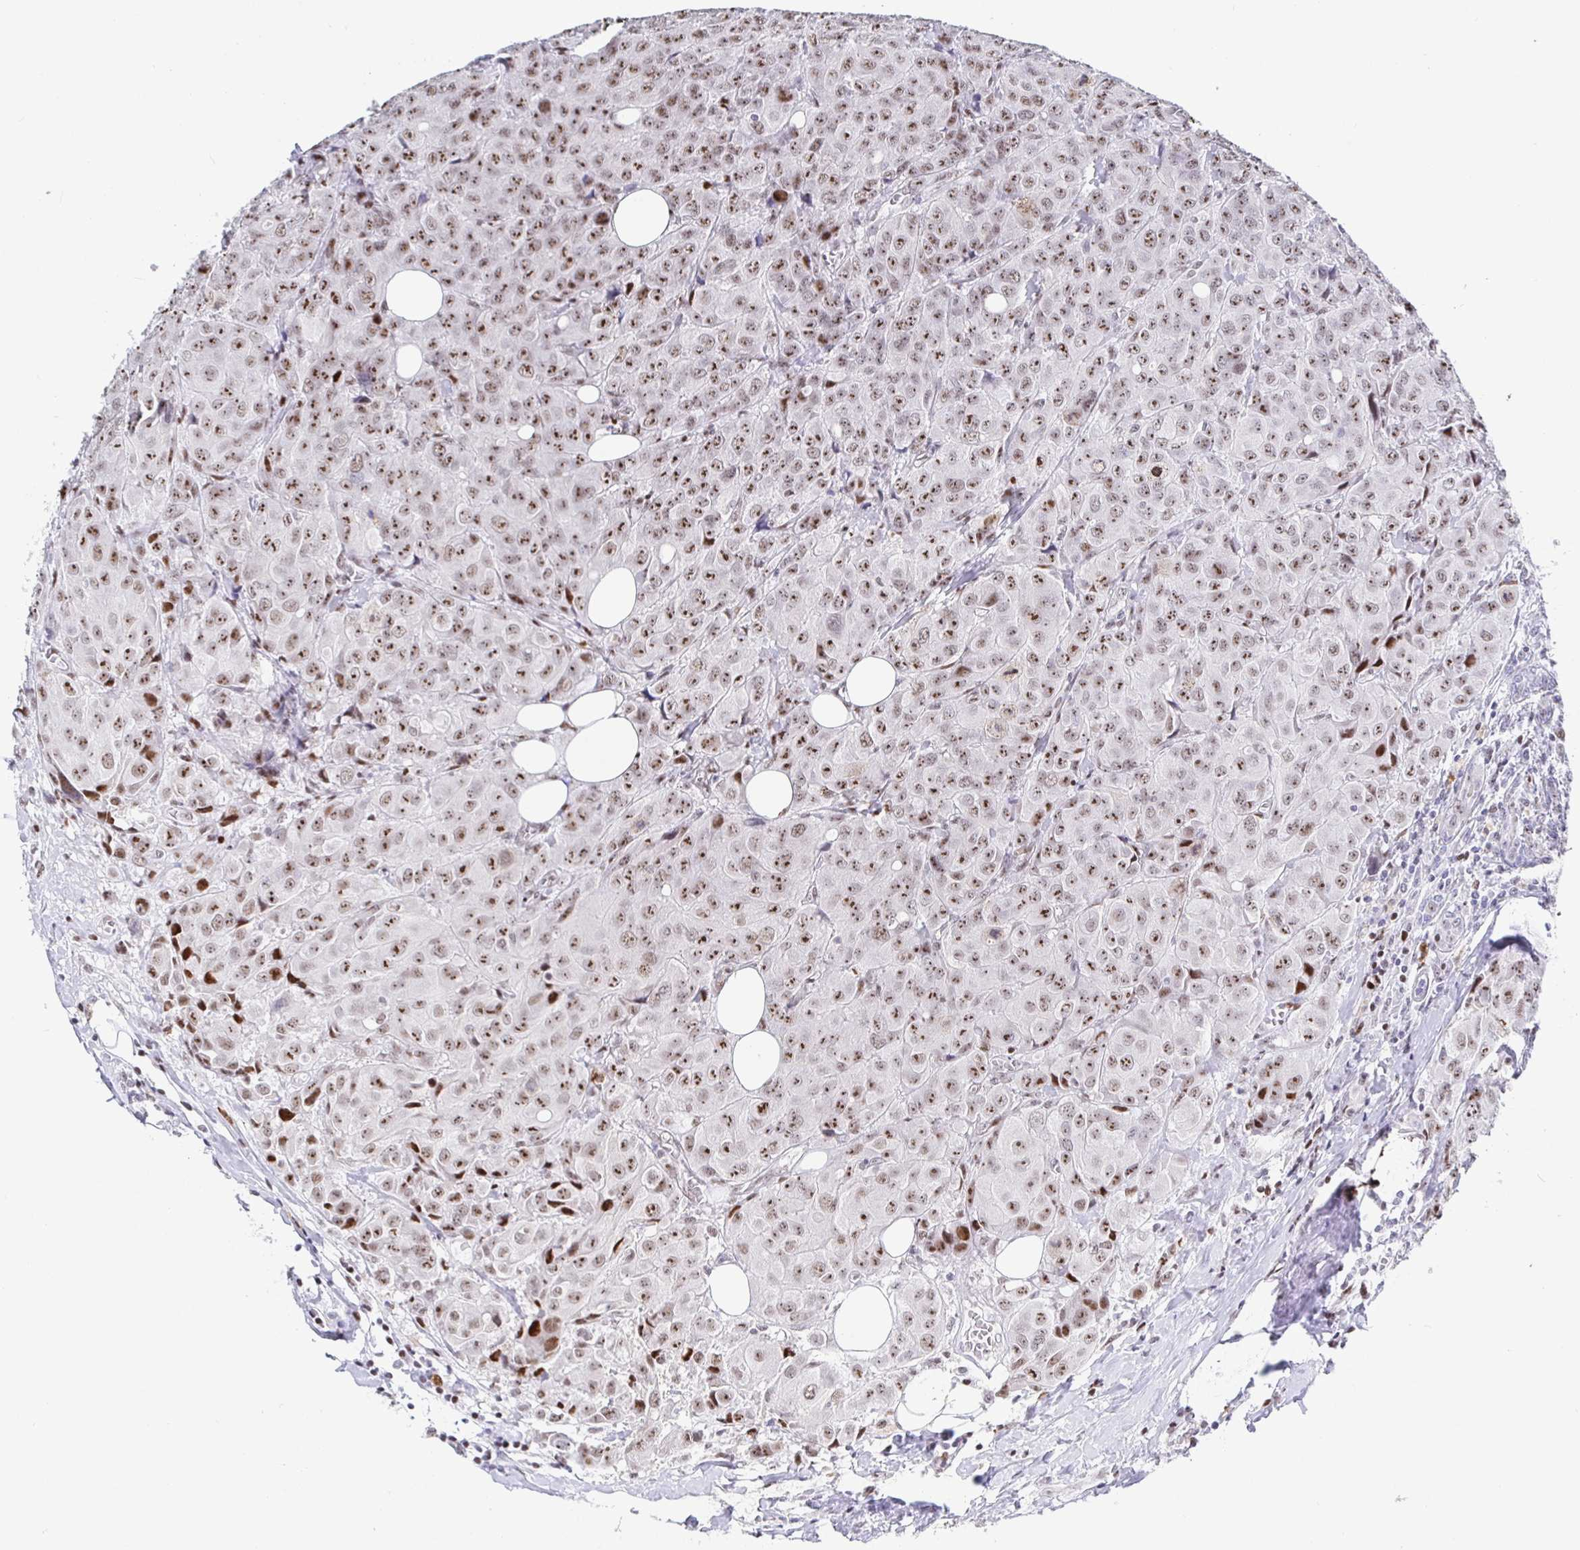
{"staining": {"intensity": "moderate", "quantity": ">75%", "location": "nuclear"}, "tissue": "breast cancer", "cell_type": "Tumor cells", "image_type": "cancer", "snomed": [{"axis": "morphology", "description": "Duct carcinoma"}, {"axis": "topography", "description": "Breast"}], "caption": "There is medium levels of moderate nuclear expression in tumor cells of breast cancer (invasive ductal carcinoma), as demonstrated by immunohistochemical staining (brown color).", "gene": "SETD5", "patient": {"sex": "female", "age": 43}}